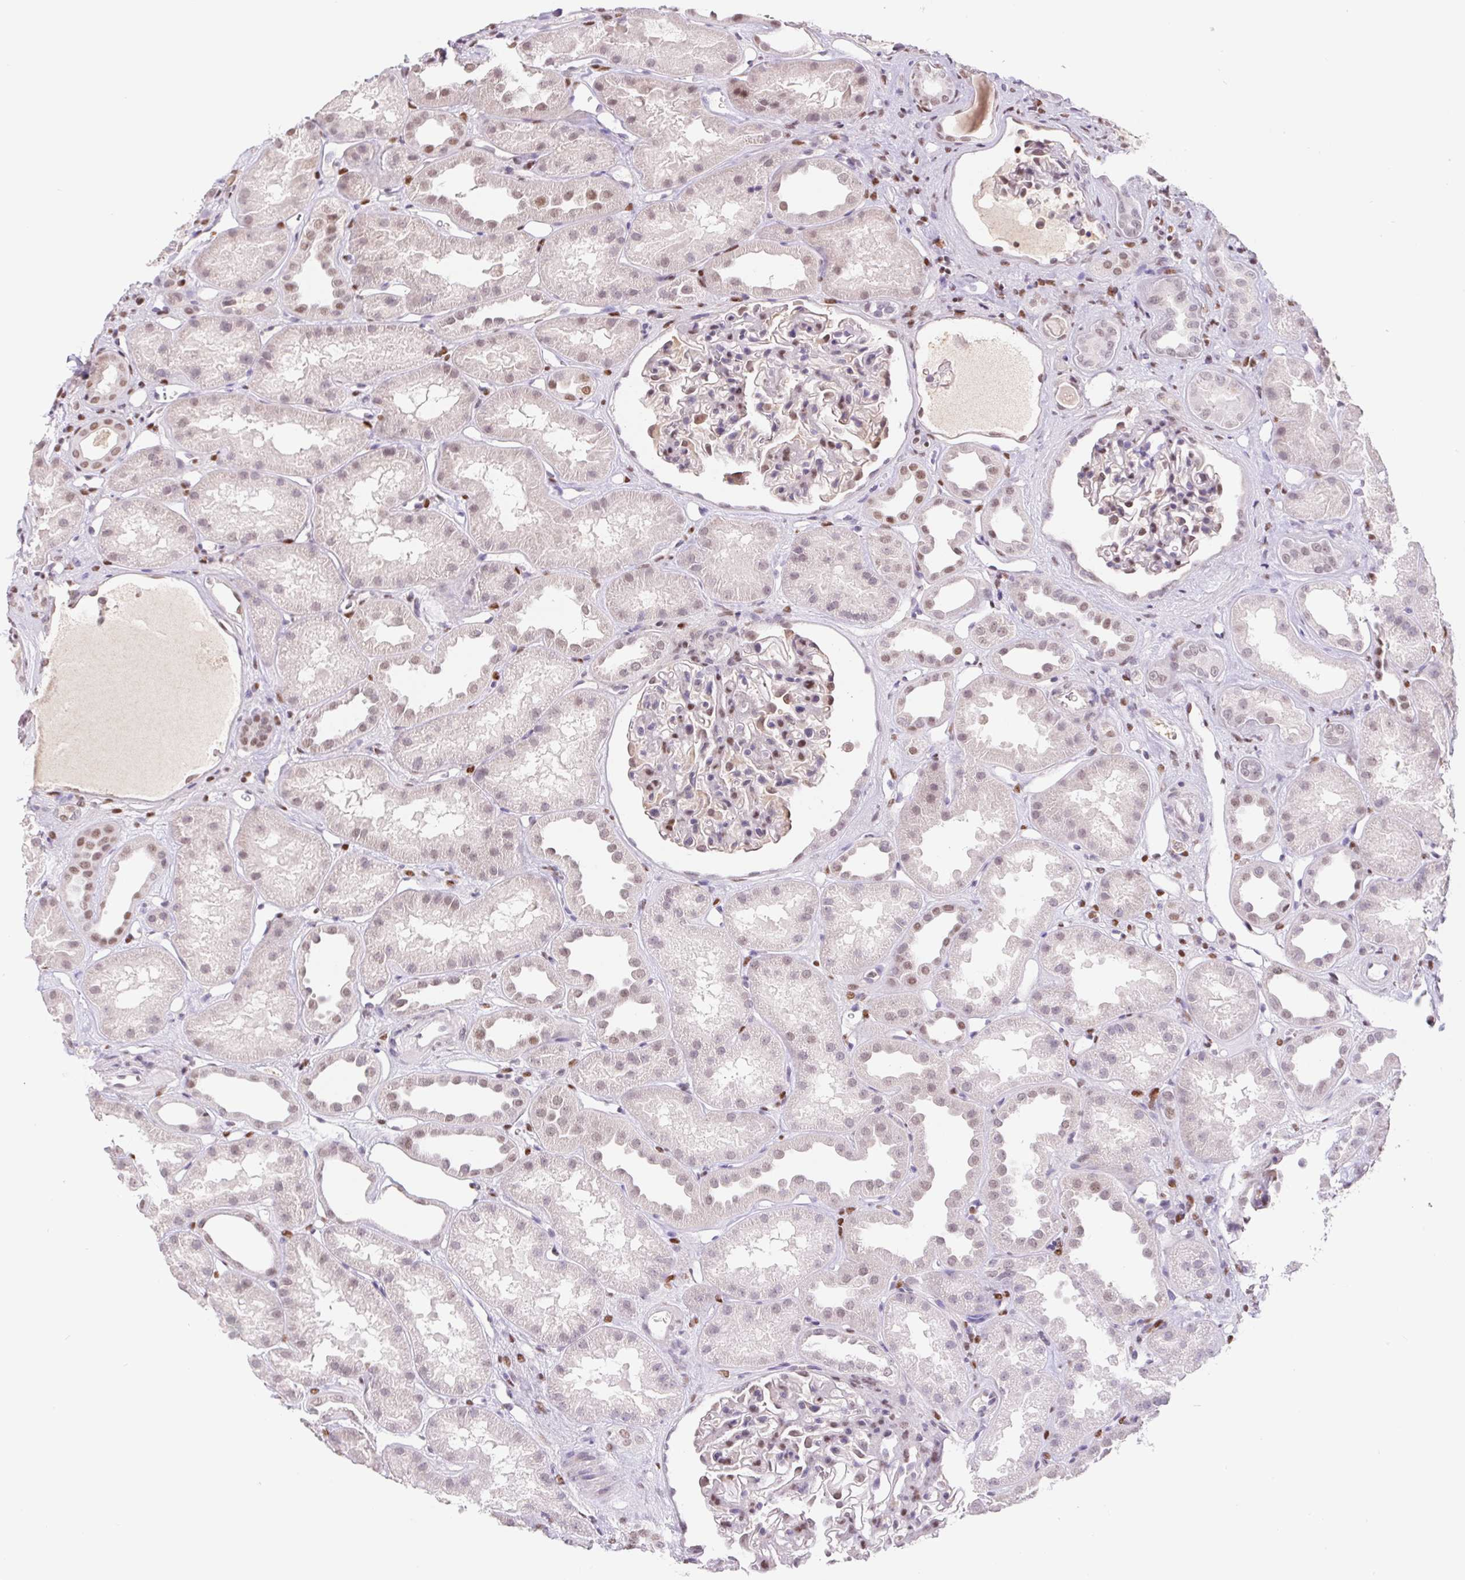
{"staining": {"intensity": "weak", "quantity": ">75%", "location": "nuclear"}, "tissue": "kidney", "cell_type": "Cells in glomeruli", "image_type": "normal", "snomed": [{"axis": "morphology", "description": "Normal tissue, NOS"}, {"axis": "topography", "description": "Kidney"}], "caption": "Immunohistochemistry (IHC) staining of unremarkable kidney, which demonstrates low levels of weak nuclear staining in about >75% of cells in glomeruli indicating weak nuclear protein positivity. The staining was performed using DAB (3,3'-diaminobenzidine) (brown) for protein detection and nuclei were counterstained in hematoxylin (blue).", "gene": "TRERF1", "patient": {"sex": "male", "age": 61}}